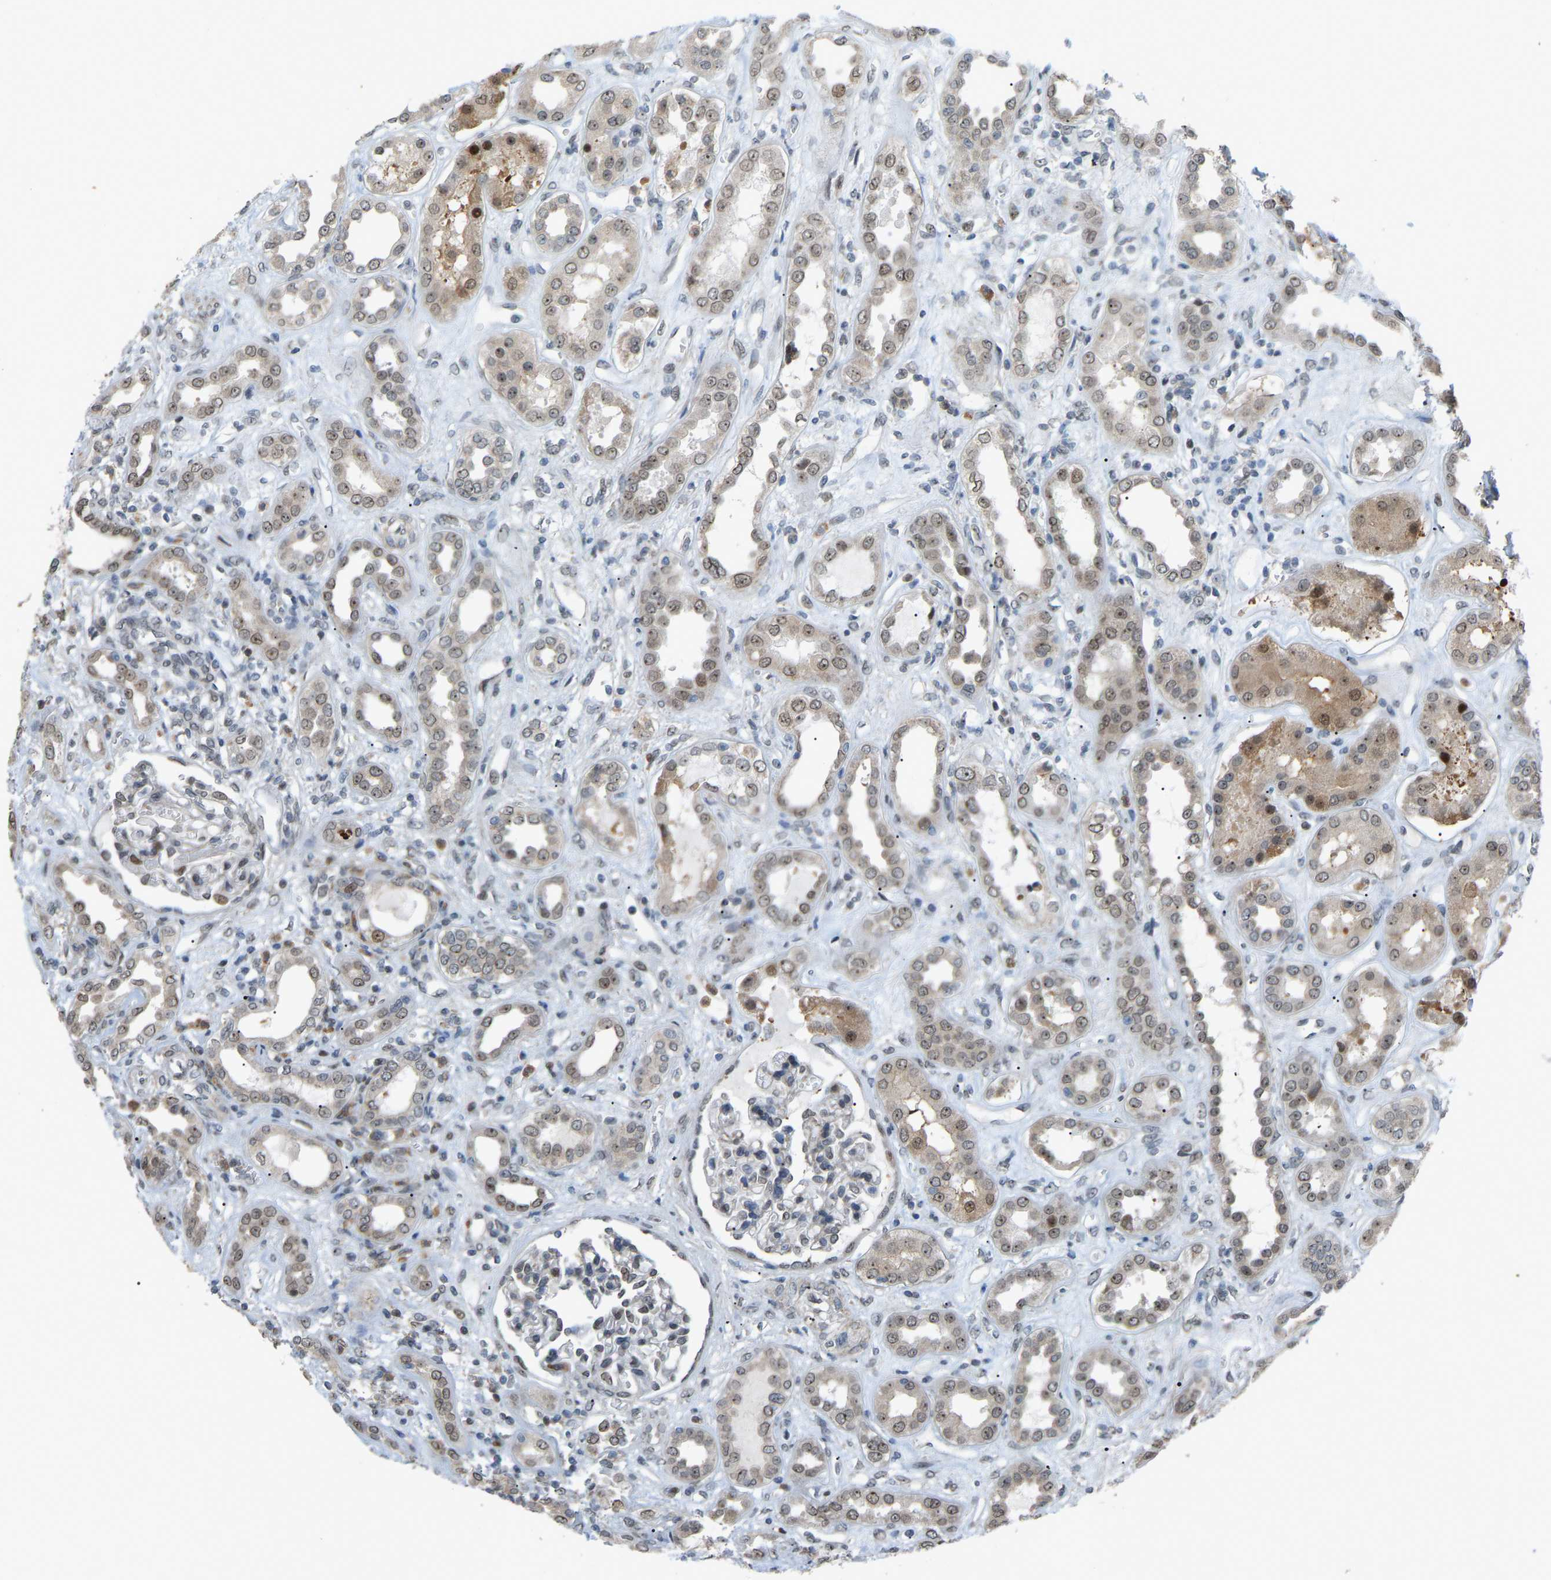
{"staining": {"intensity": "negative", "quantity": "none", "location": "none"}, "tissue": "kidney", "cell_type": "Cells in glomeruli", "image_type": "normal", "snomed": [{"axis": "morphology", "description": "Normal tissue, NOS"}, {"axis": "topography", "description": "Kidney"}], "caption": "High power microscopy photomicrograph of an IHC micrograph of normal kidney, revealing no significant staining in cells in glomeruli.", "gene": "CROT", "patient": {"sex": "male", "age": 59}}